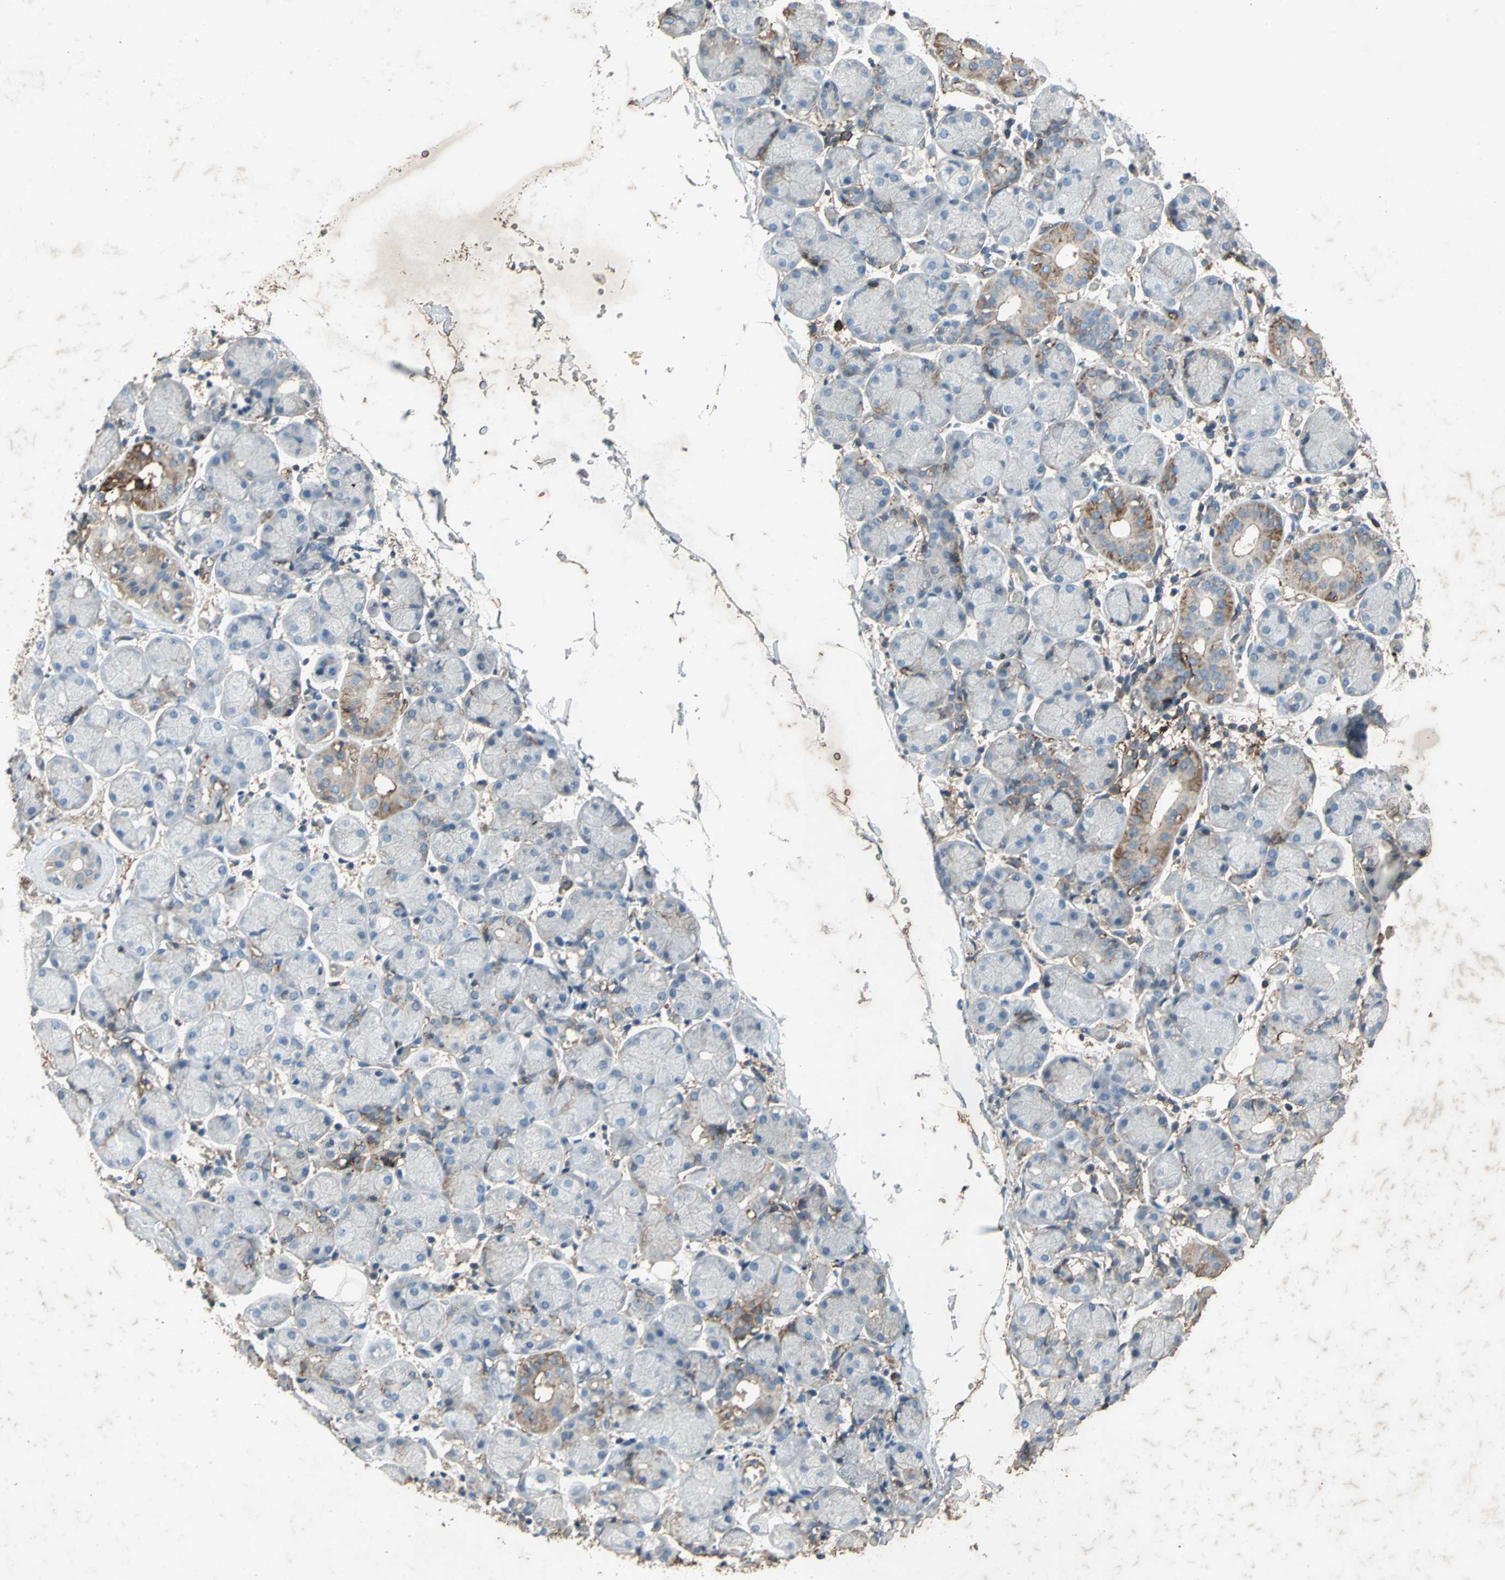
{"staining": {"intensity": "moderate", "quantity": "<25%", "location": "cytoplasmic/membranous"}, "tissue": "salivary gland", "cell_type": "Glandular cells", "image_type": "normal", "snomed": [{"axis": "morphology", "description": "Normal tissue, NOS"}, {"axis": "topography", "description": "Salivary gland"}], "caption": "Glandular cells display low levels of moderate cytoplasmic/membranous staining in approximately <25% of cells in normal human salivary gland. (DAB = brown stain, brightfield microscopy at high magnification).", "gene": "CCR6", "patient": {"sex": "female", "age": 24}}